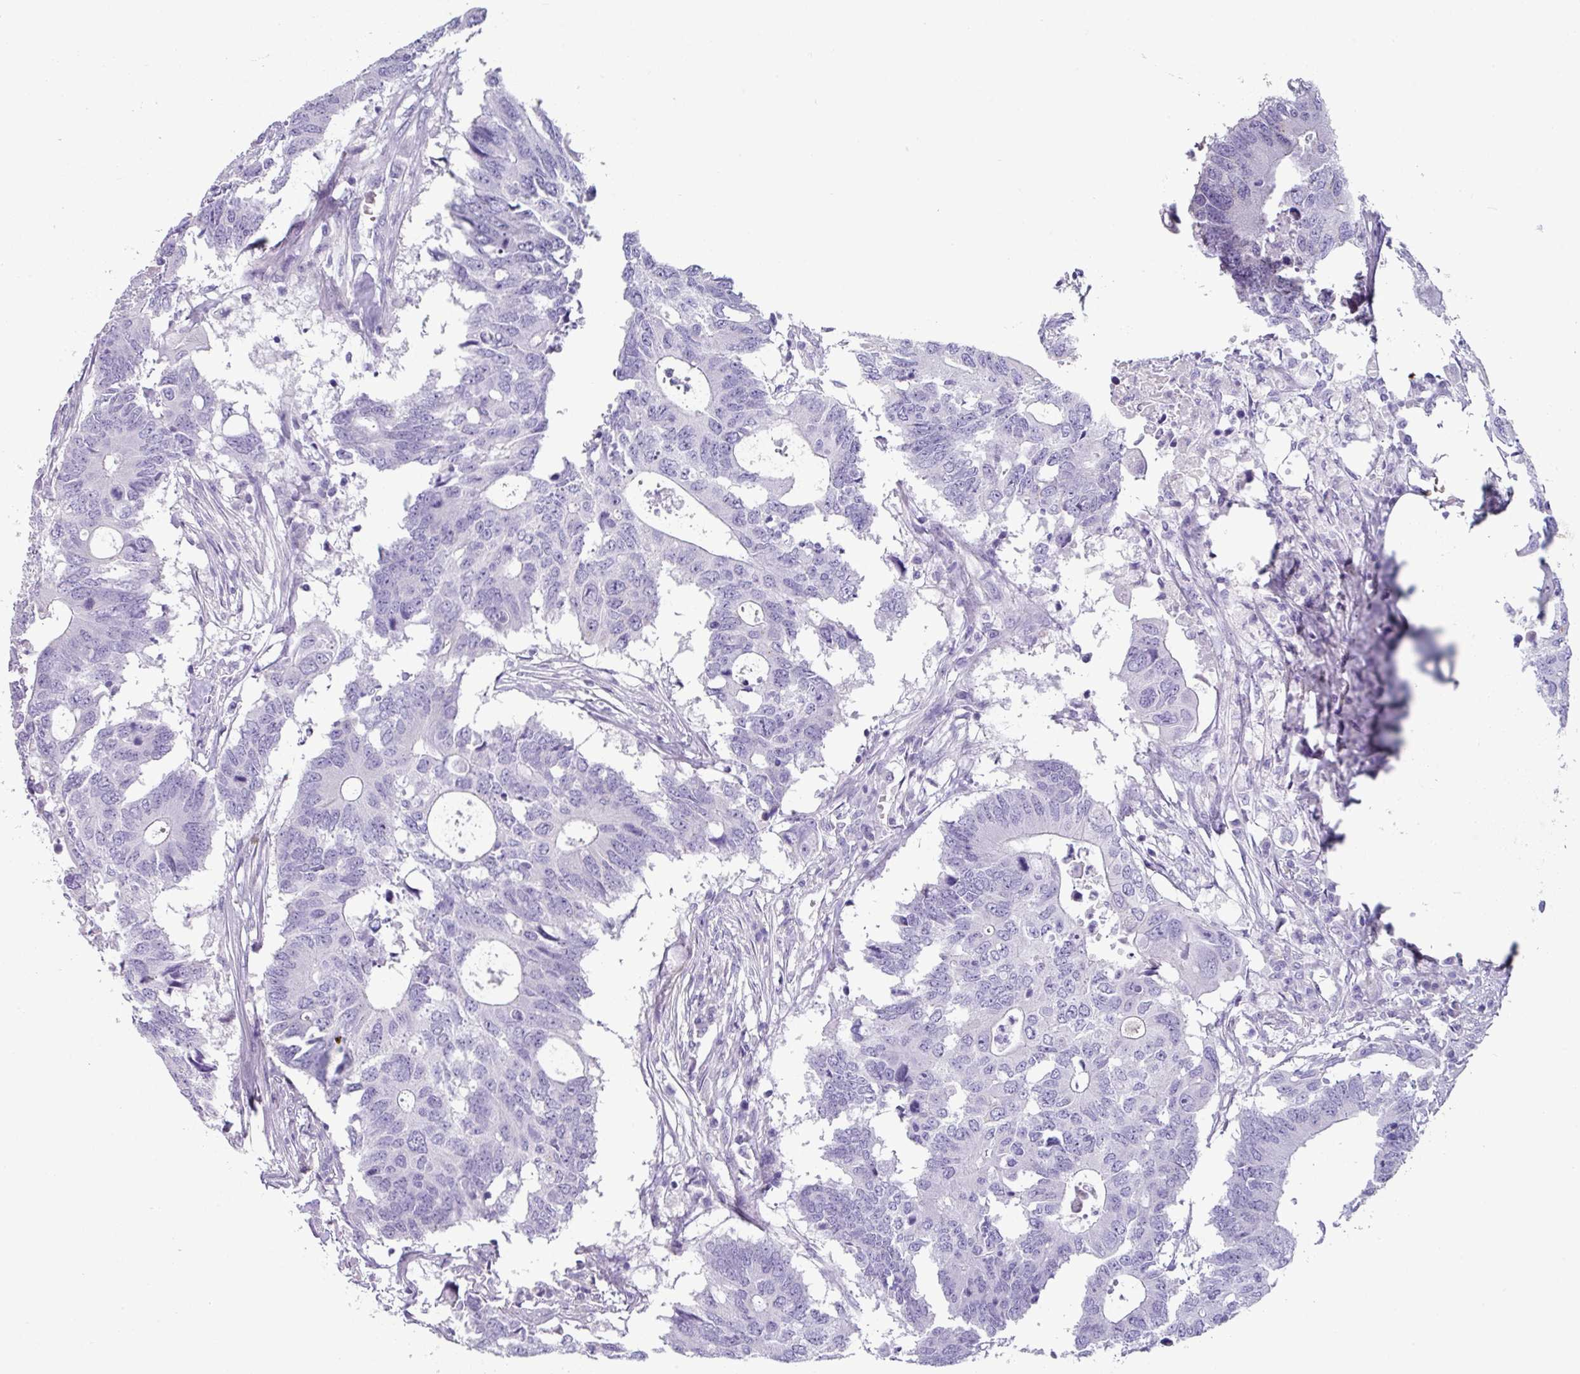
{"staining": {"intensity": "negative", "quantity": "none", "location": "none"}, "tissue": "colorectal cancer", "cell_type": "Tumor cells", "image_type": "cancer", "snomed": [{"axis": "morphology", "description": "Adenocarcinoma, NOS"}, {"axis": "topography", "description": "Colon"}], "caption": "Immunohistochemical staining of human colorectal cancer (adenocarcinoma) demonstrates no significant expression in tumor cells.", "gene": "VCX2", "patient": {"sex": "male", "age": 71}}